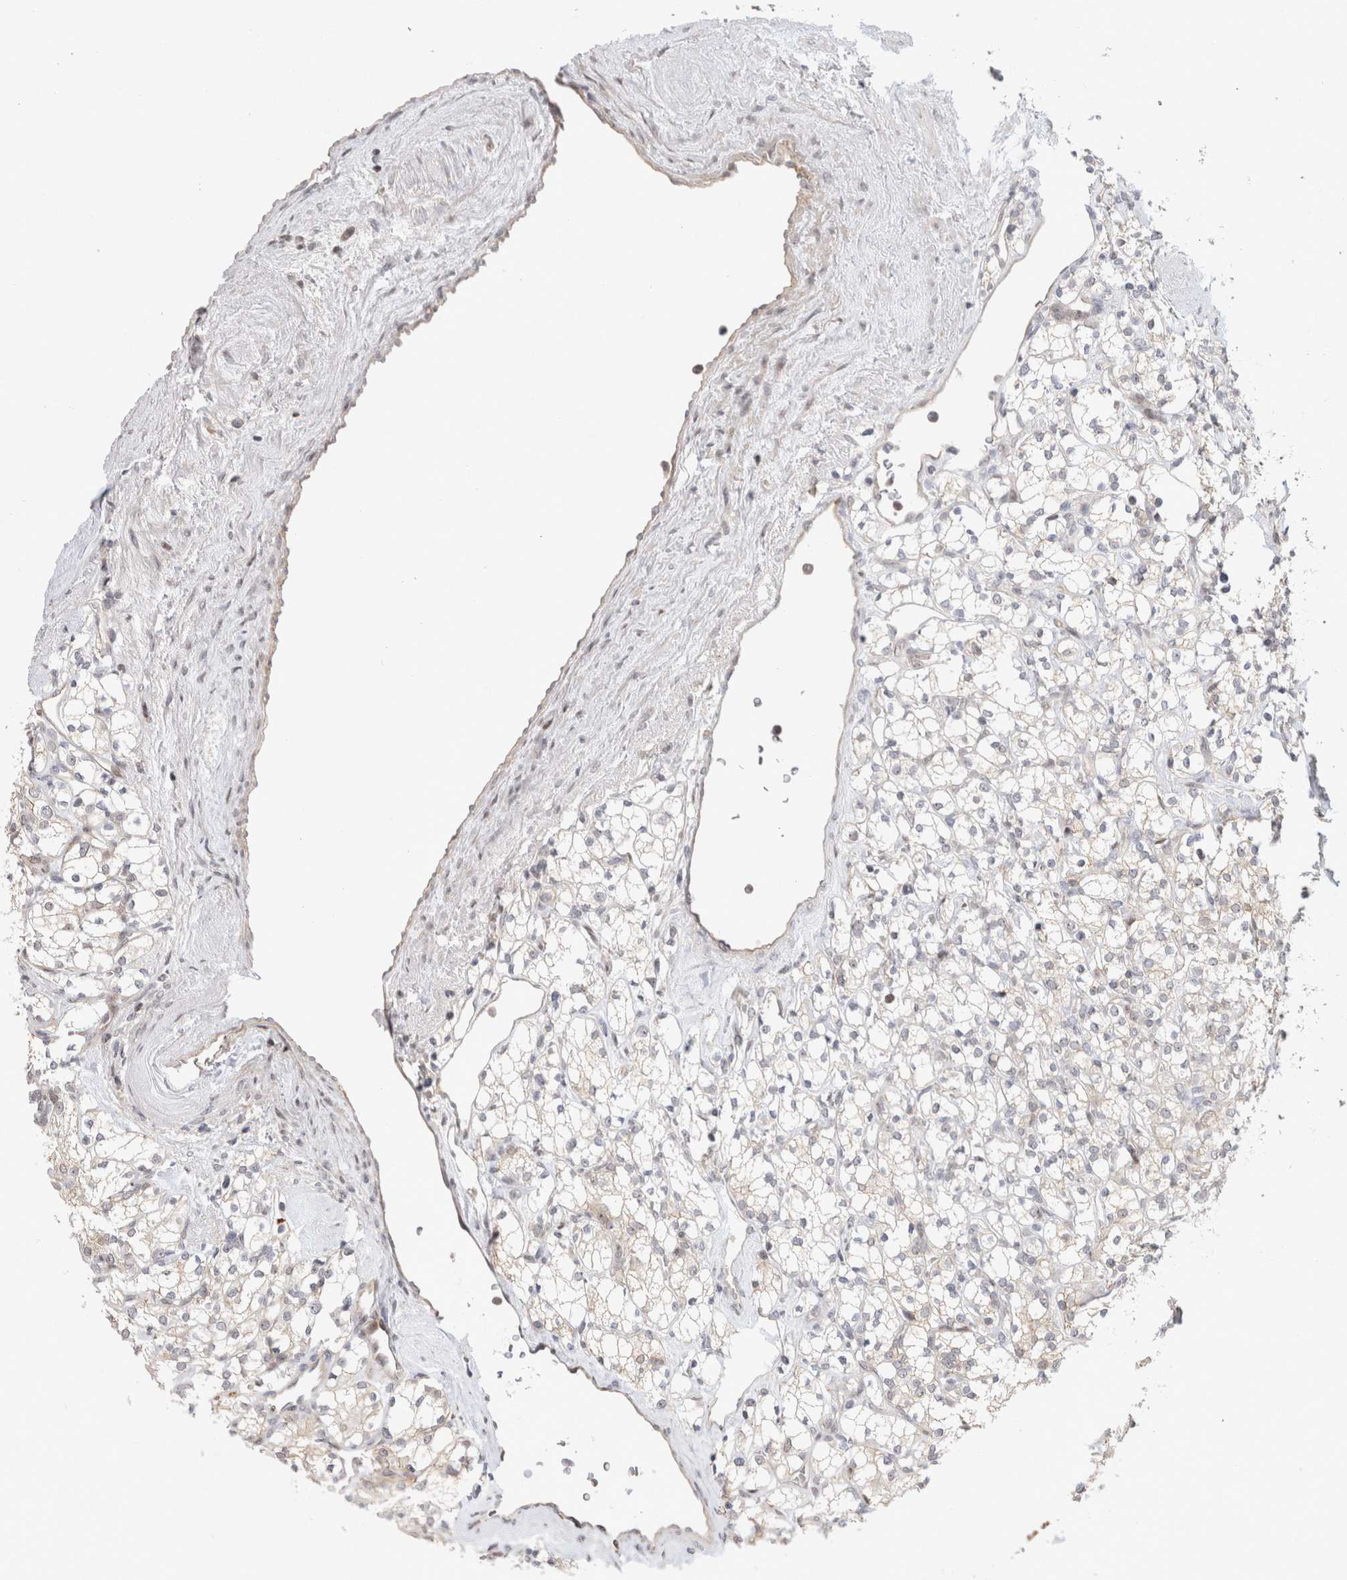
{"staining": {"intensity": "weak", "quantity": "<25%", "location": "cytoplasmic/membranous,nuclear"}, "tissue": "renal cancer", "cell_type": "Tumor cells", "image_type": "cancer", "snomed": [{"axis": "morphology", "description": "Adenocarcinoma, NOS"}, {"axis": "topography", "description": "Kidney"}], "caption": "This is an immunohistochemistry (IHC) micrograph of human renal cancer (adenocarcinoma). There is no staining in tumor cells.", "gene": "TCF4", "patient": {"sex": "male", "age": 77}}